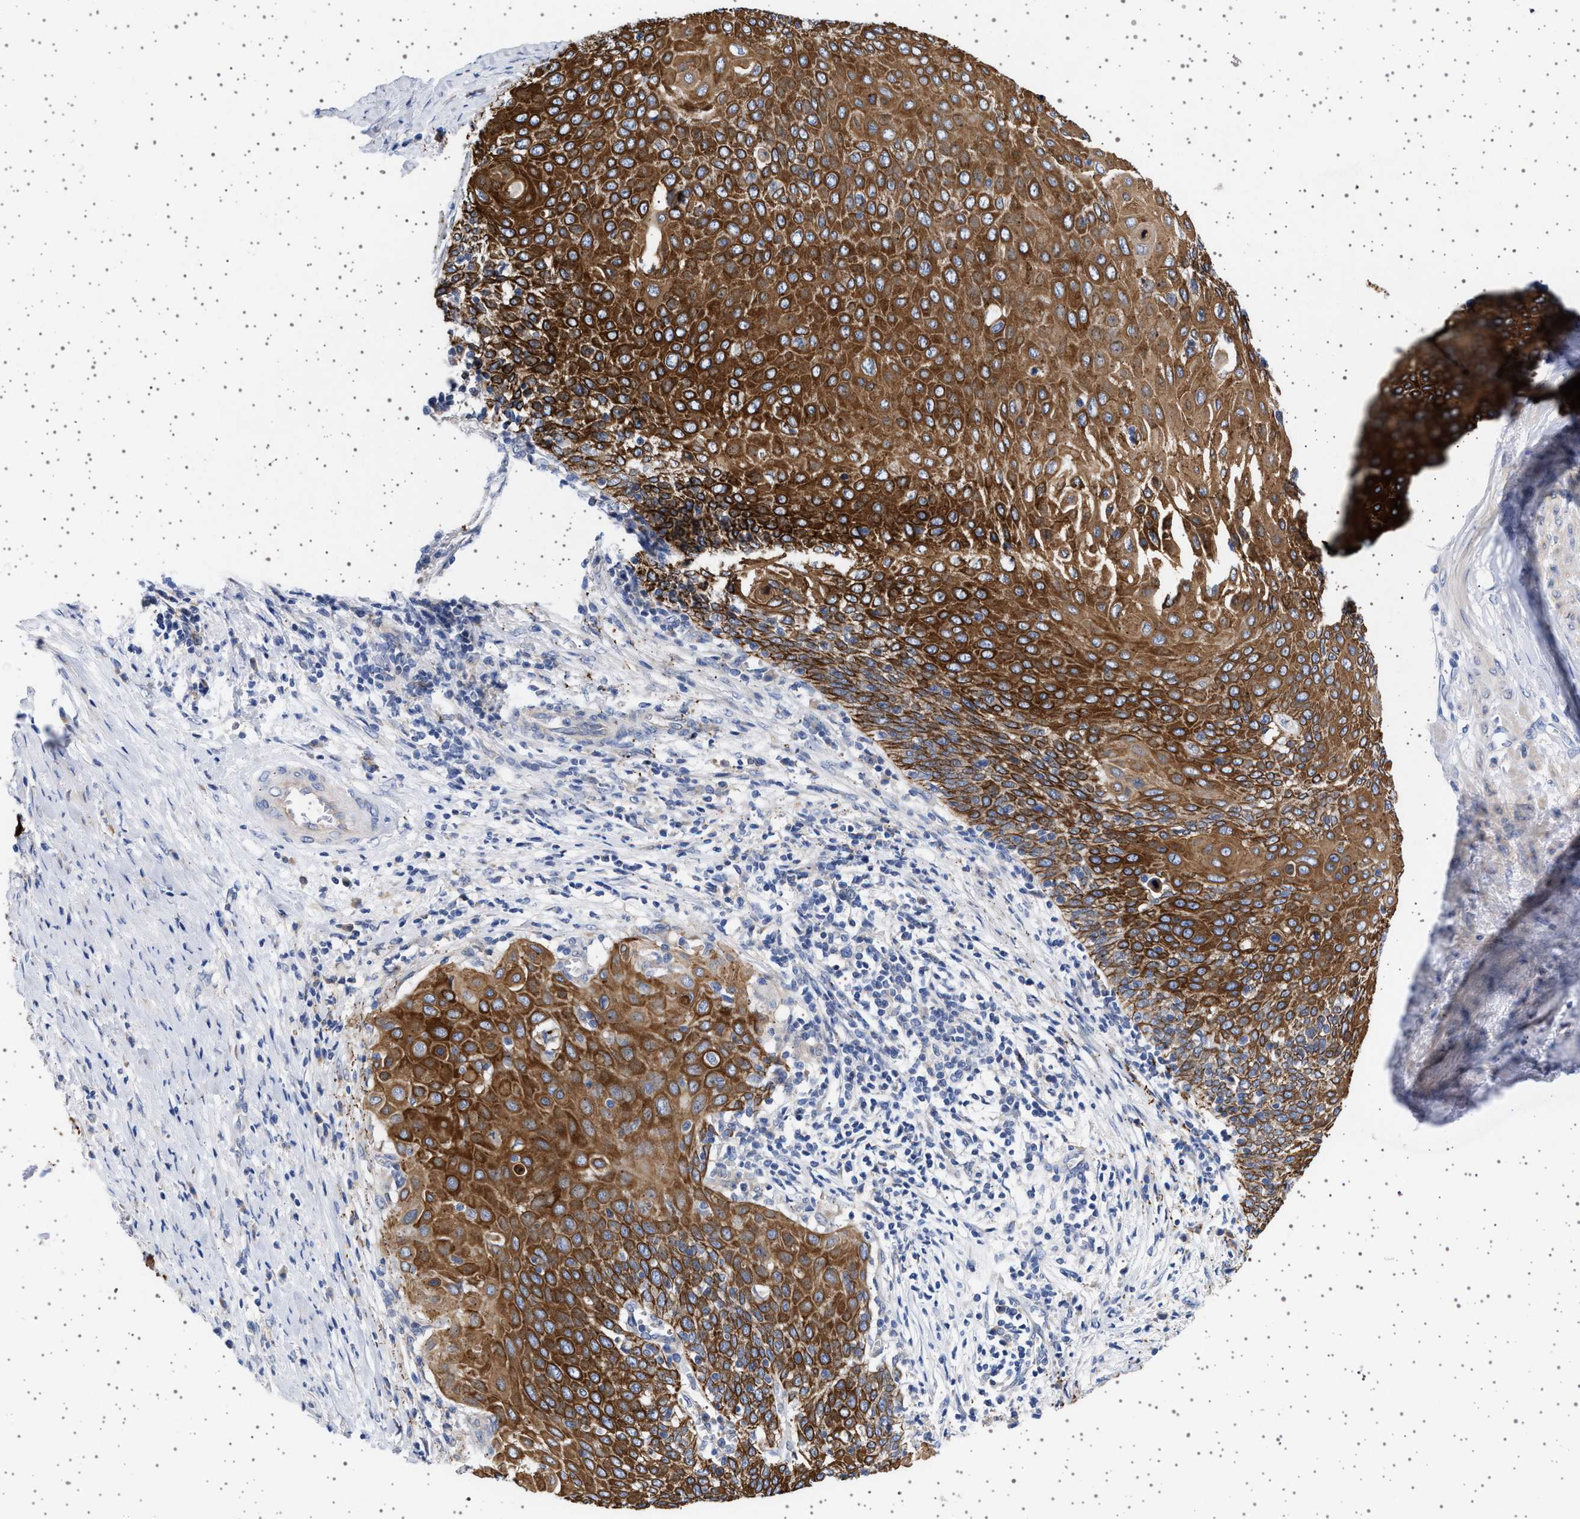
{"staining": {"intensity": "strong", "quantity": ">75%", "location": "cytoplasmic/membranous"}, "tissue": "cervical cancer", "cell_type": "Tumor cells", "image_type": "cancer", "snomed": [{"axis": "morphology", "description": "Squamous cell carcinoma, NOS"}, {"axis": "topography", "description": "Cervix"}], "caption": "A high amount of strong cytoplasmic/membranous positivity is present in about >75% of tumor cells in cervical squamous cell carcinoma tissue.", "gene": "TRMT10B", "patient": {"sex": "female", "age": 39}}